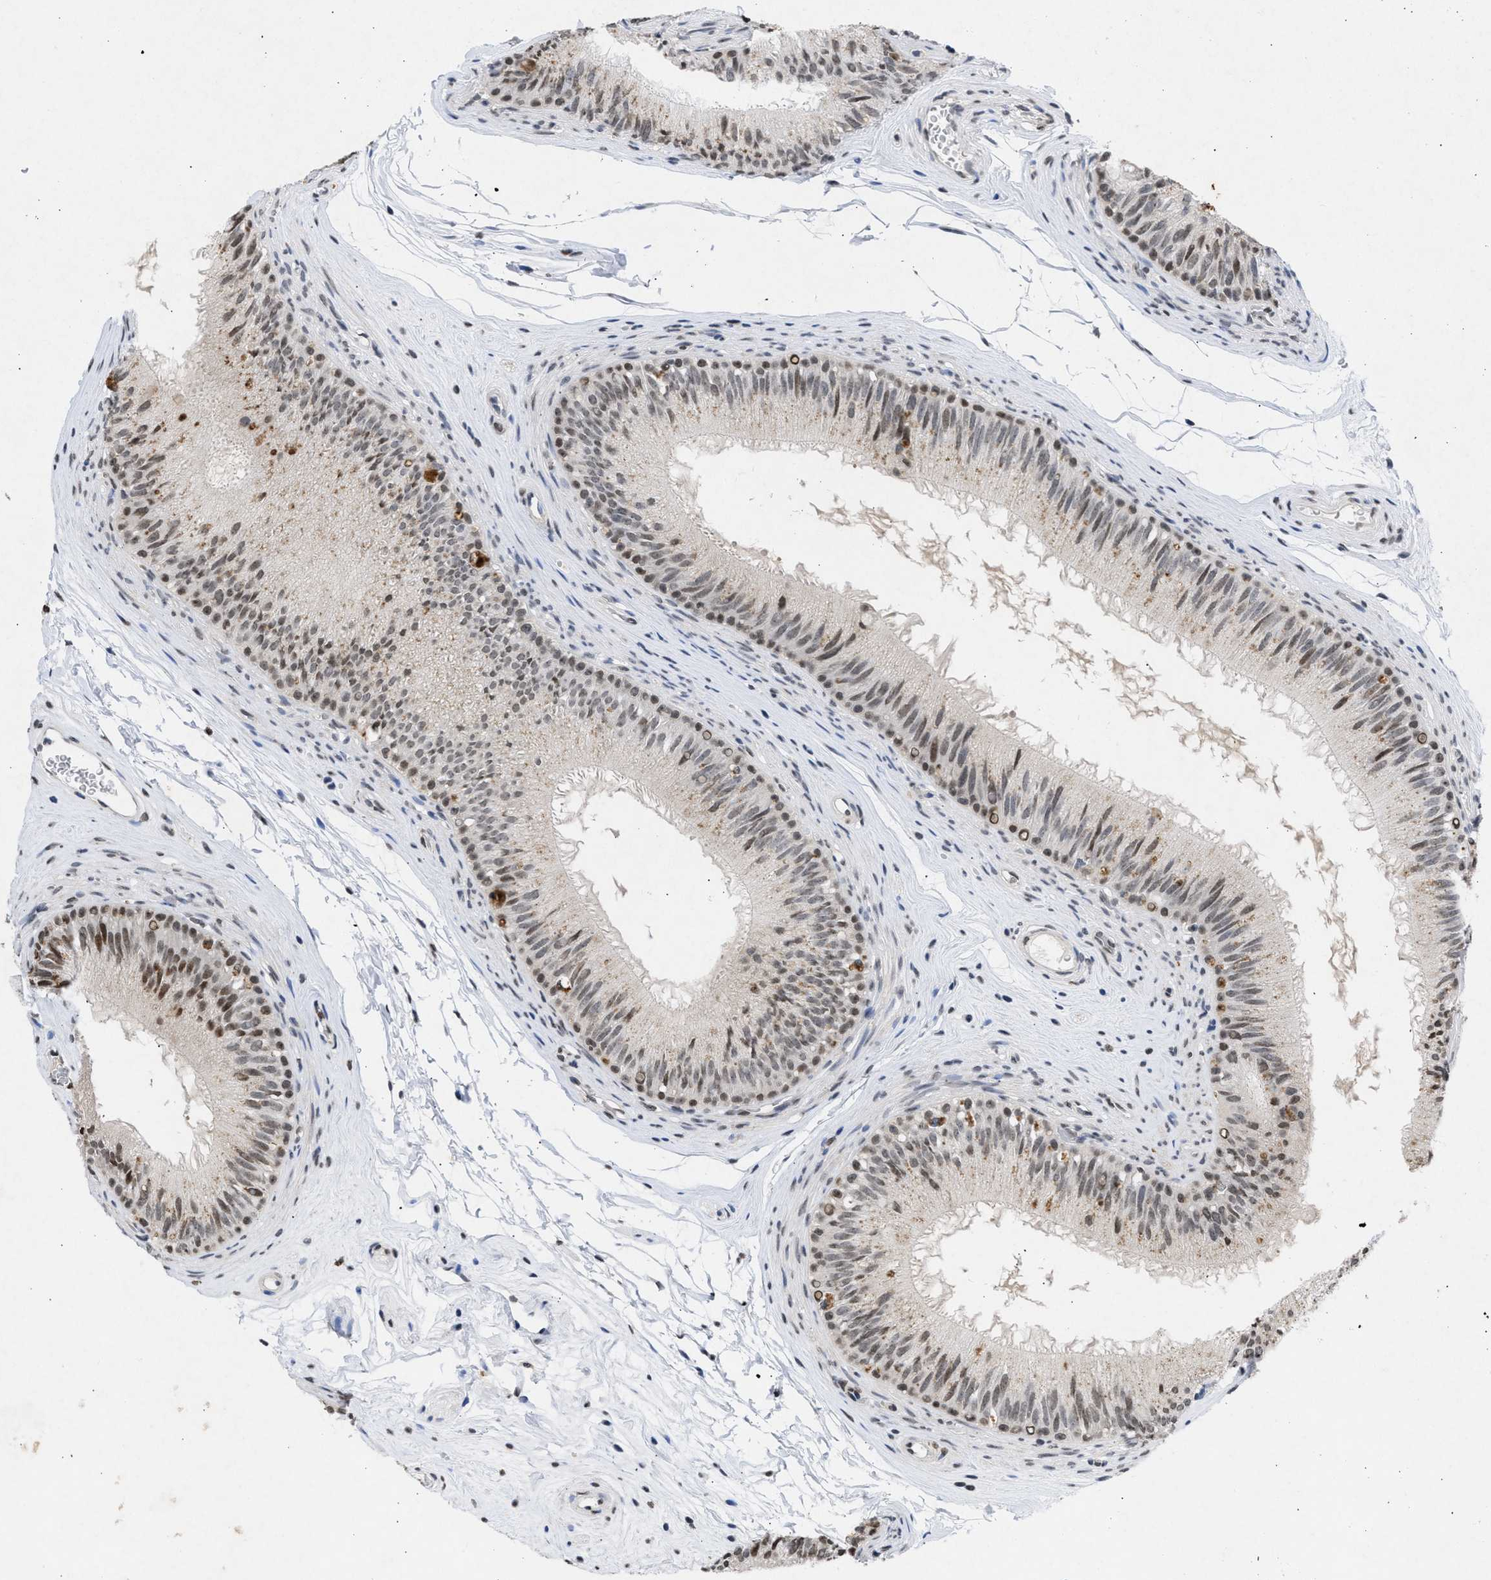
{"staining": {"intensity": "moderate", "quantity": "25%-75%", "location": "nuclear"}, "tissue": "epididymis", "cell_type": "Glandular cells", "image_type": "normal", "snomed": [{"axis": "morphology", "description": "Normal tissue, NOS"}, {"axis": "topography", "description": "Testis"}, {"axis": "topography", "description": "Epididymis"}], "caption": "Epididymis stained with DAB (3,3'-diaminobenzidine) immunohistochemistry (IHC) shows medium levels of moderate nuclear positivity in approximately 25%-75% of glandular cells.", "gene": "NUP35", "patient": {"sex": "male", "age": 36}}